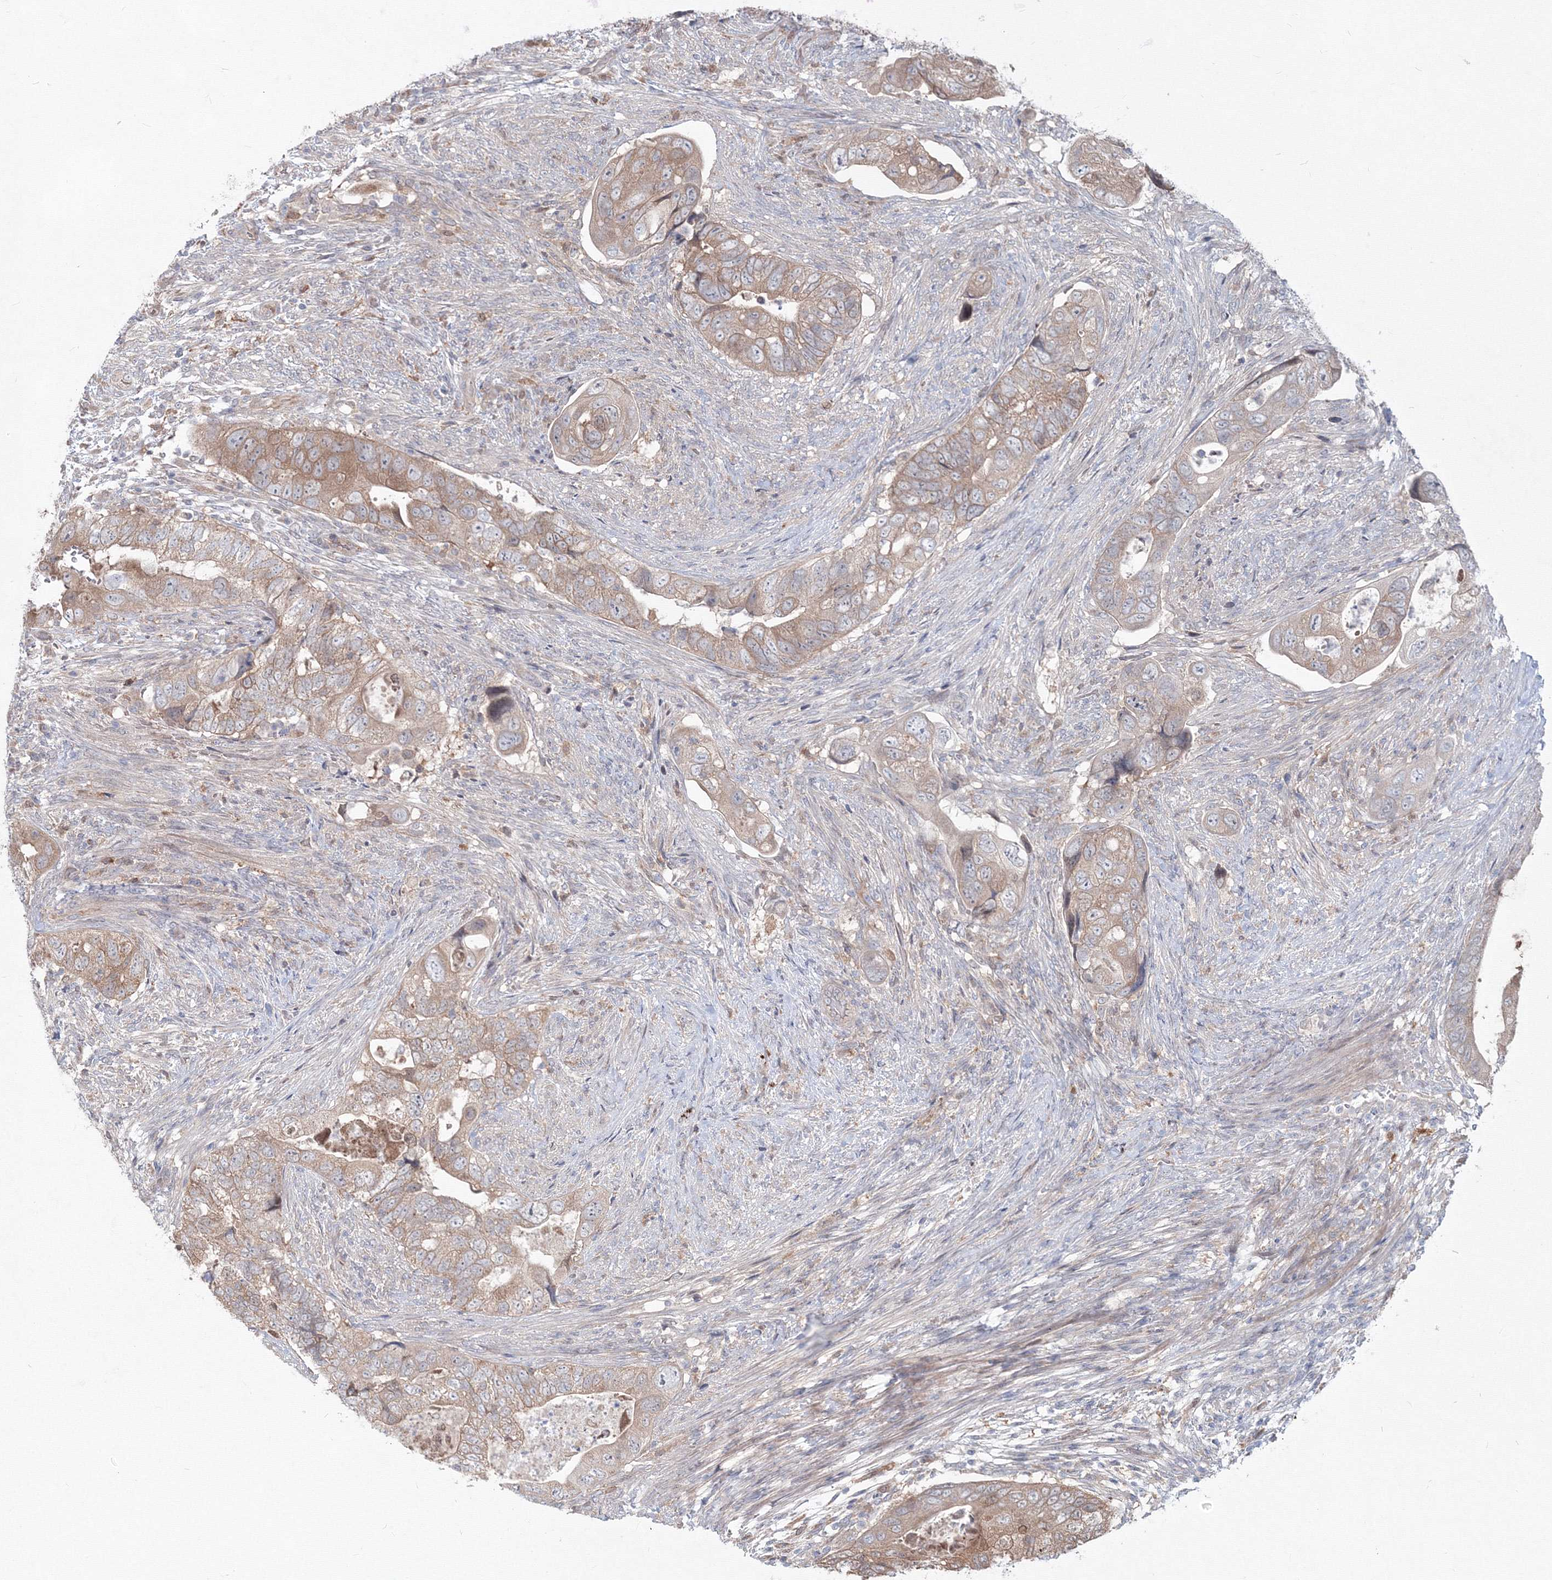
{"staining": {"intensity": "moderate", "quantity": "25%-75%", "location": "cytoplasmic/membranous"}, "tissue": "colorectal cancer", "cell_type": "Tumor cells", "image_type": "cancer", "snomed": [{"axis": "morphology", "description": "Adenocarcinoma, NOS"}, {"axis": "topography", "description": "Rectum"}], "caption": "High-magnification brightfield microscopy of colorectal cancer stained with DAB (3,3'-diaminobenzidine) (brown) and counterstained with hematoxylin (blue). tumor cells exhibit moderate cytoplasmic/membranous staining is present in approximately25%-75% of cells.", "gene": "MKRN2", "patient": {"sex": "male", "age": 63}}